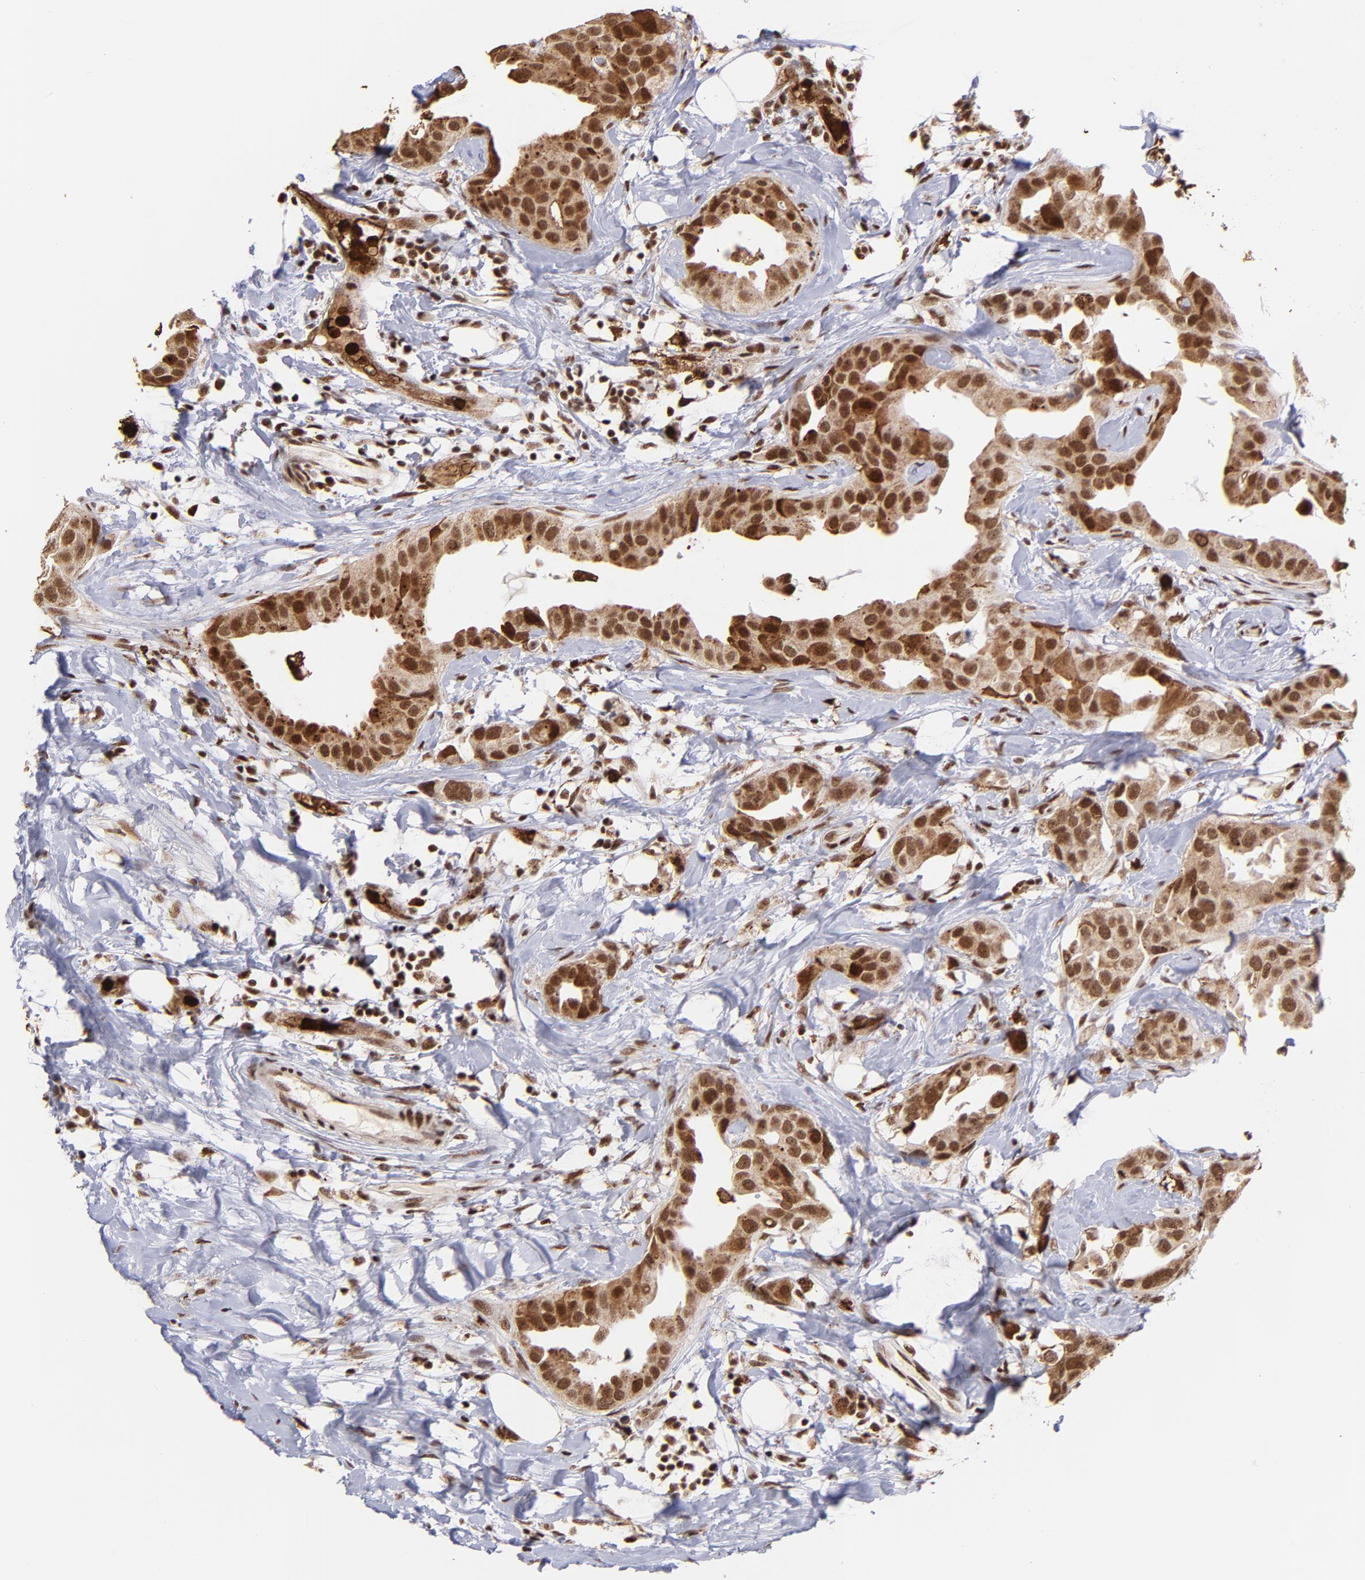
{"staining": {"intensity": "moderate", "quantity": ">75%", "location": "cytoplasmic/membranous,nuclear"}, "tissue": "breast cancer", "cell_type": "Tumor cells", "image_type": "cancer", "snomed": [{"axis": "morphology", "description": "Duct carcinoma"}, {"axis": "topography", "description": "Breast"}], "caption": "Protein expression analysis of human infiltrating ductal carcinoma (breast) reveals moderate cytoplasmic/membranous and nuclear staining in approximately >75% of tumor cells.", "gene": "ZFX", "patient": {"sex": "female", "age": 40}}